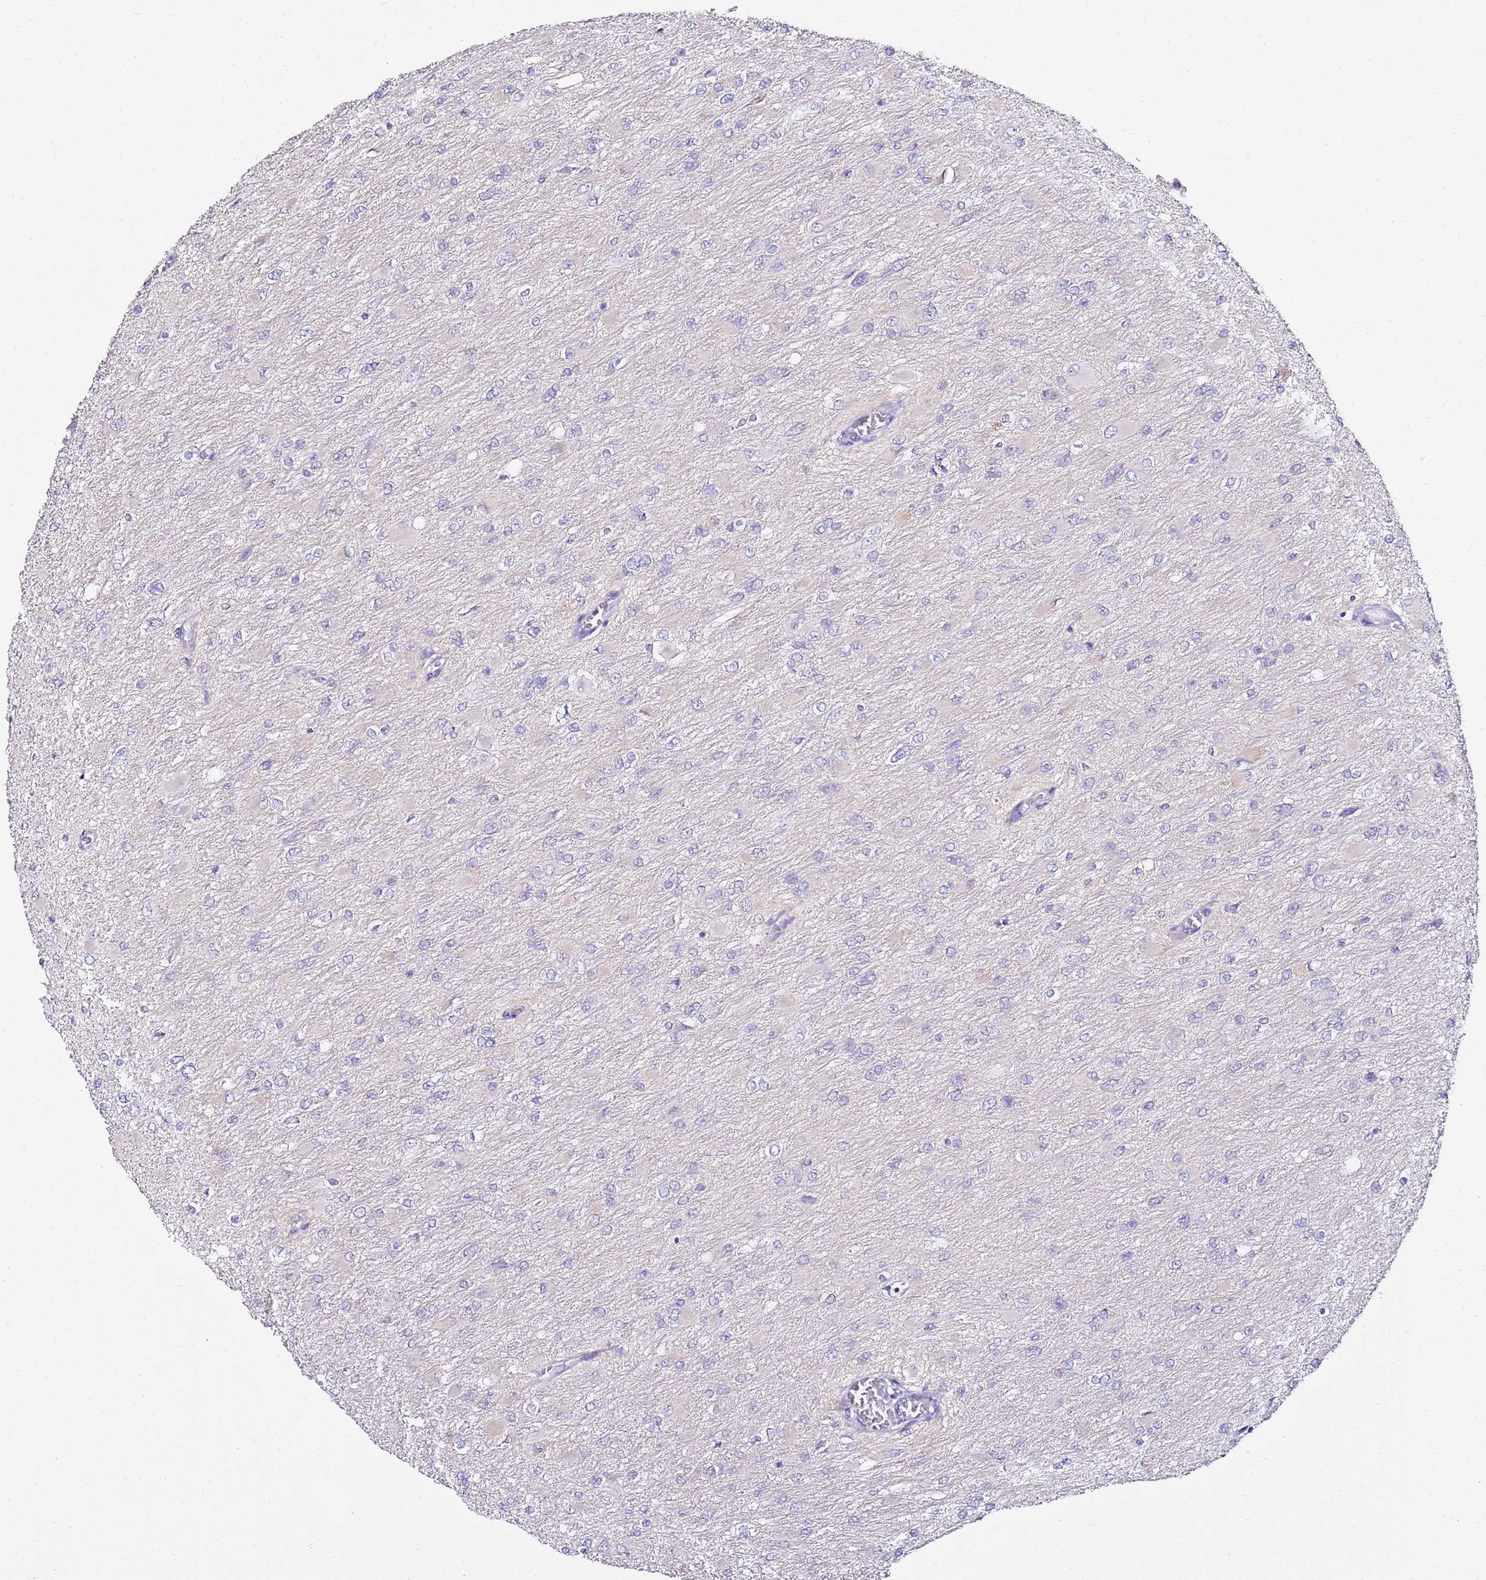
{"staining": {"intensity": "negative", "quantity": "none", "location": "none"}, "tissue": "glioma", "cell_type": "Tumor cells", "image_type": "cancer", "snomed": [{"axis": "morphology", "description": "Glioma, malignant, High grade"}, {"axis": "topography", "description": "Cerebral cortex"}], "caption": "Immunohistochemistry (IHC) of human malignant glioma (high-grade) reveals no positivity in tumor cells.", "gene": "MYBPC3", "patient": {"sex": "female", "age": 36}}